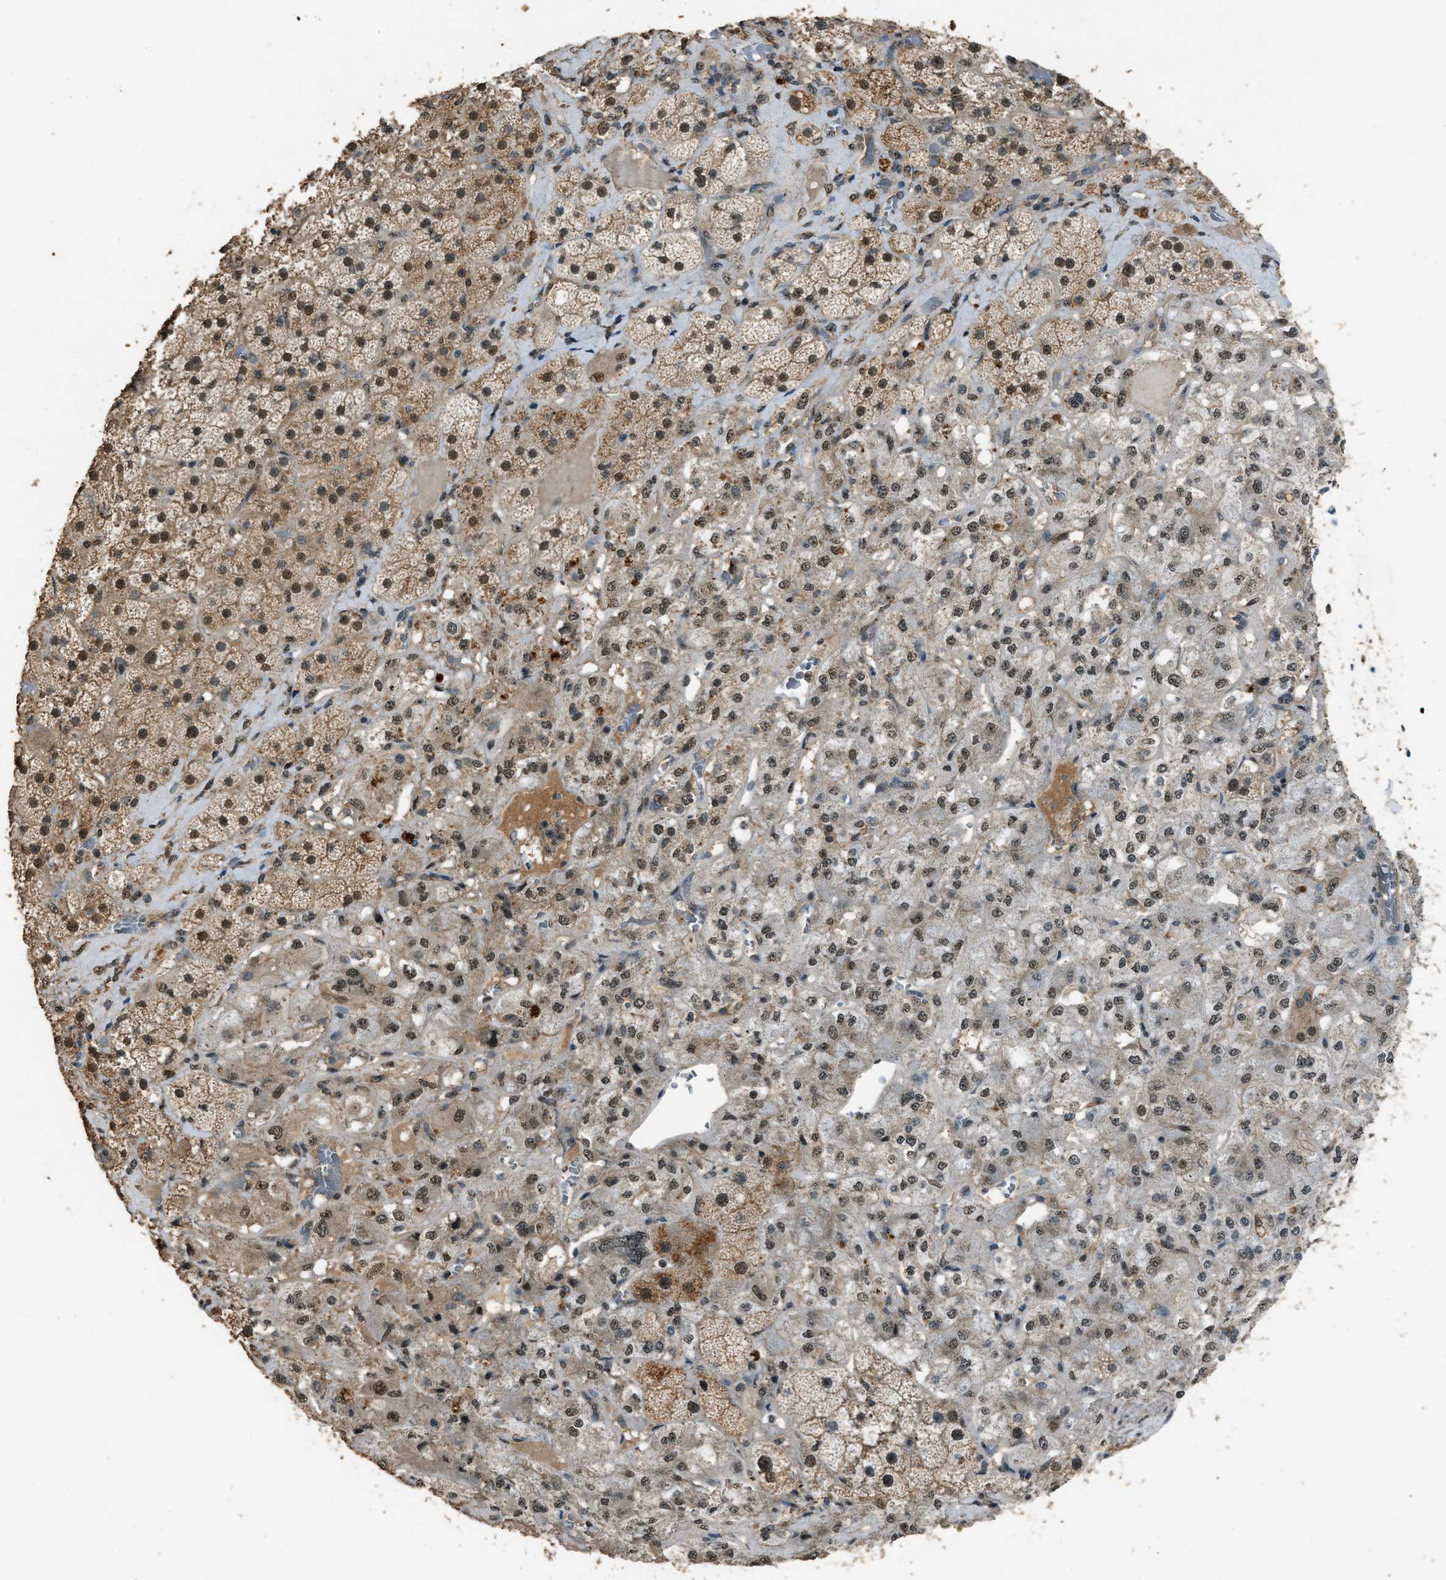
{"staining": {"intensity": "moderate", "quantity": ">75%", "location": "cytoplasmic/membranous,nuclear"}, "tissue": "adrenal gland", "cell_type": "Glandular cells", "image_type": "normal", "snomed": [{"axis": "morphology", "description": "Normal tissue, NOS"}, {"axis": "topography", "description": "Adrenal gland"}], "caption": "High-power microscopy captured an IHC micrograph of normal adrenal gland, revealing moderate cytoplasmic/membranous,nuclear staining in approximately >75% of glandular cells.", "gene": "SERTAD2", "patient": {"sex": "male", "age": 57}}